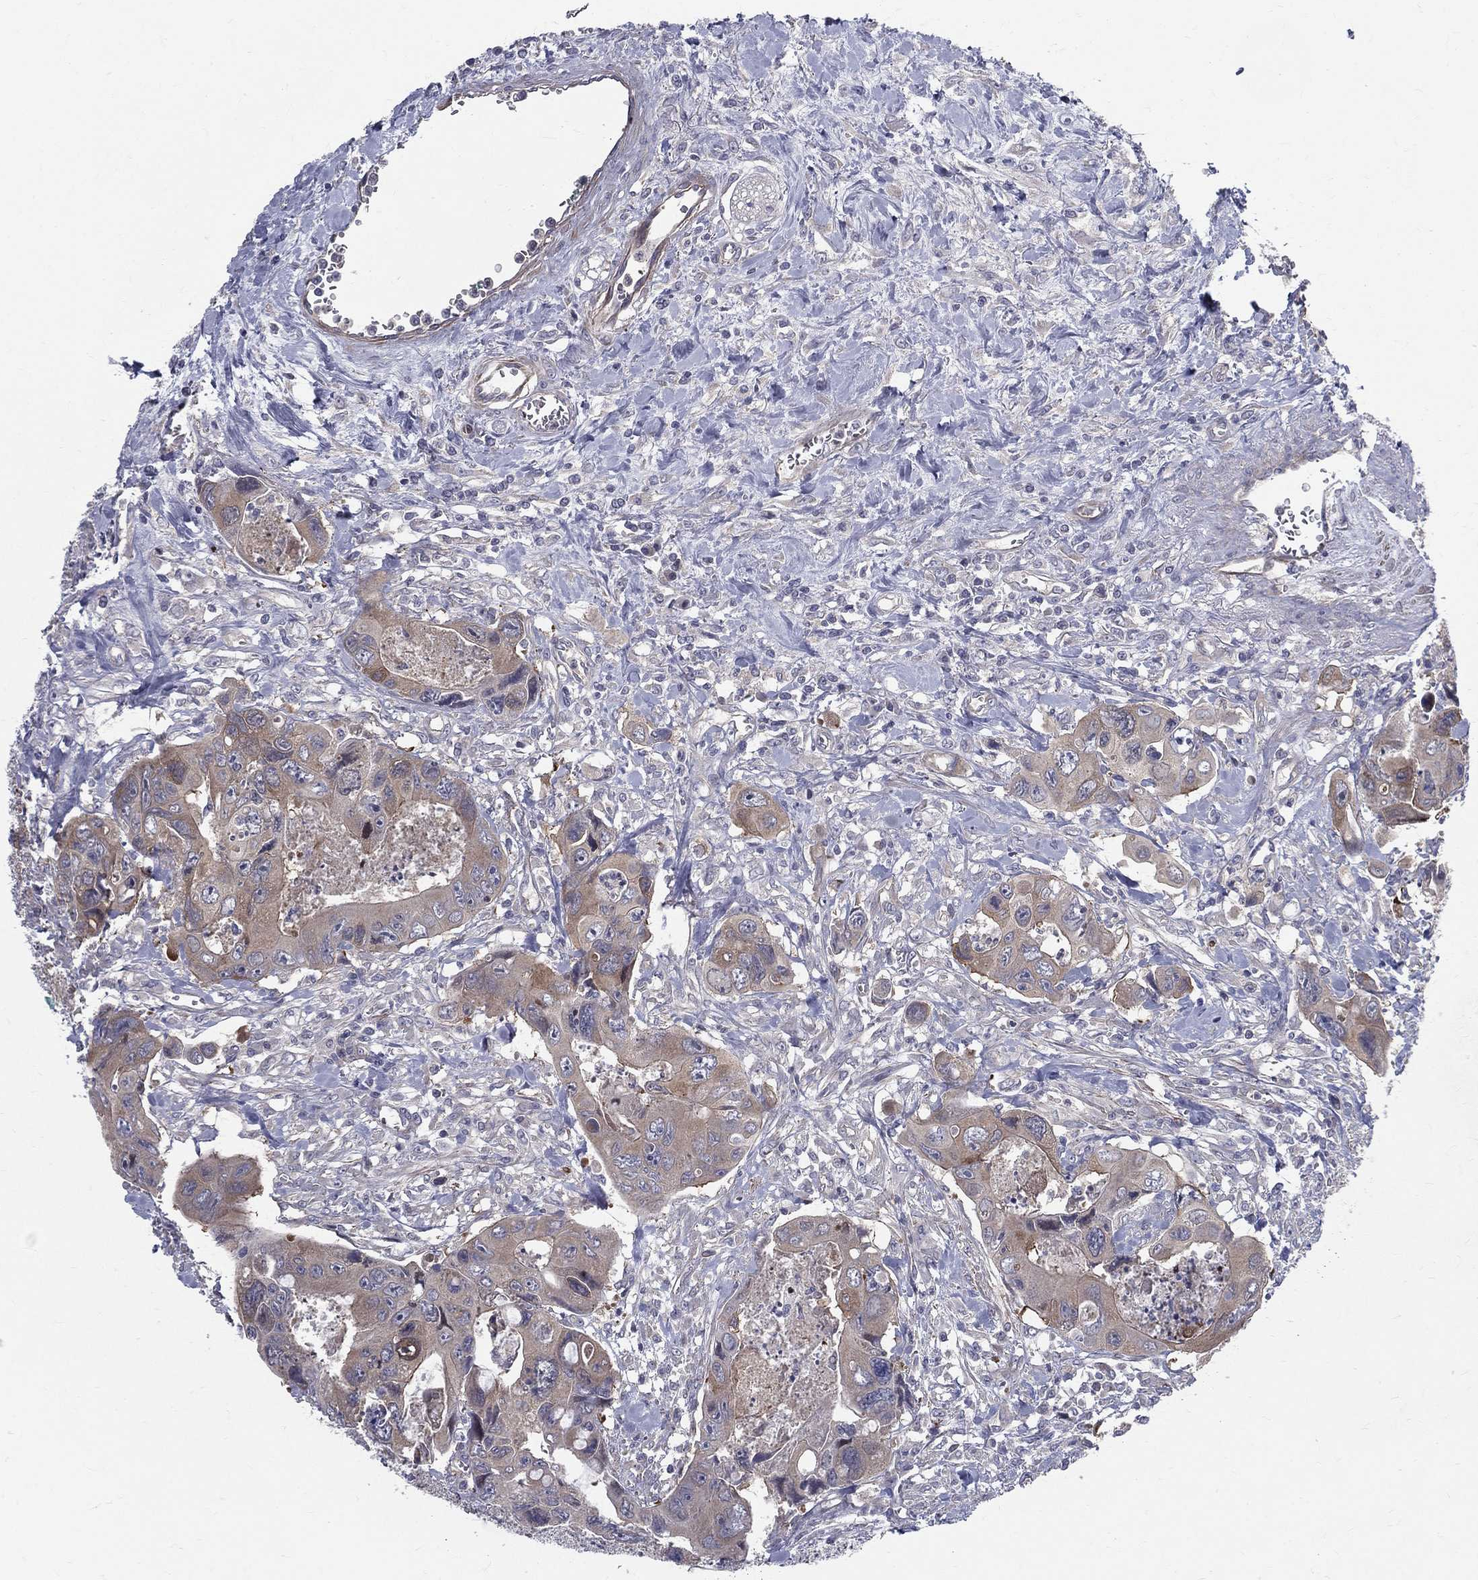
{"staining": {"intensity": "moderate", "quantity": ">75%", "location": "cytoplasmic/membranous"}, "tissue": "colorectal cancer", "cell_type": "Tumor cells", "image_type": "cancer", "snomed": [{"axis": "morphology", "description": "Adenocarcinoma, NOS"}, {"axis": "topography", "description": "Rectum"}], "caption": "This is an image of immunohistochemistry (IHC) staining of colorectal cancer, which shows moderate staining in the cytoplasmic/membranous of tumor cells.", "gene": "POMZP3", "patient": {"sex": "male", "age": 62}}